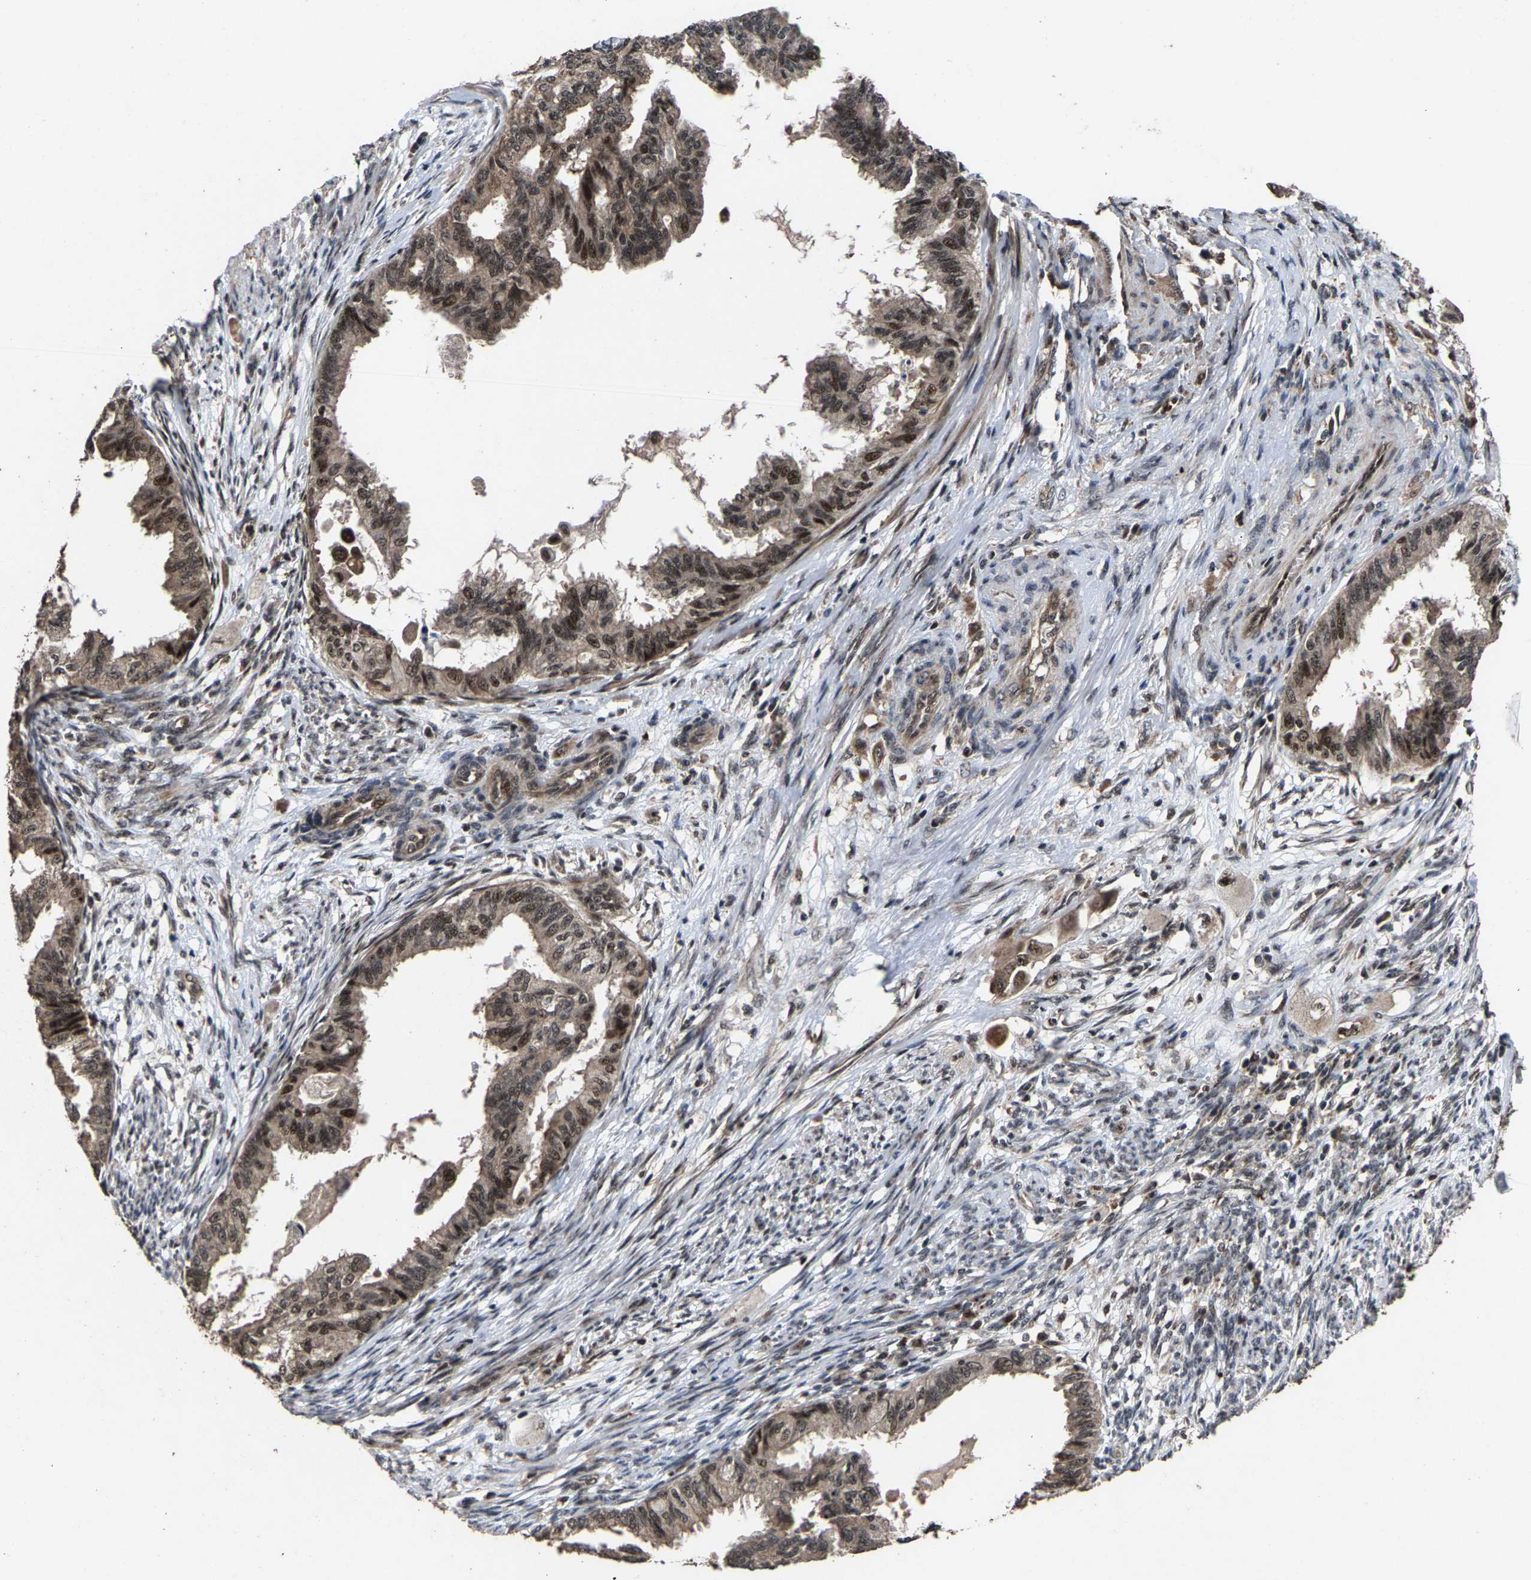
{"staining": {"intensity": "moderate", "quantity": ">75%", "location": "nuclear"}, "tissue": "cervical cancer", "cell_type": "Tumor cells", "image_type": "cancer", "snomed": [{"axis": "morphology", "description": "Normal tissue, NOS"}, {"axis": "morphology", "description": "Adenocarcinoma, NOS"}, {"axis": "topography", "description": "Cervix"}, {"axis": "topography", "description": "Endometrium"}], "caption": "Human cervical cancer (adenocarcinoma) stained for a protein (brown) exhibits moderate nuclear positive positivity in approximately >75% of tumor cells.", "gene": "HAUS6", "patient": {"sex": "female", "age": 86}}